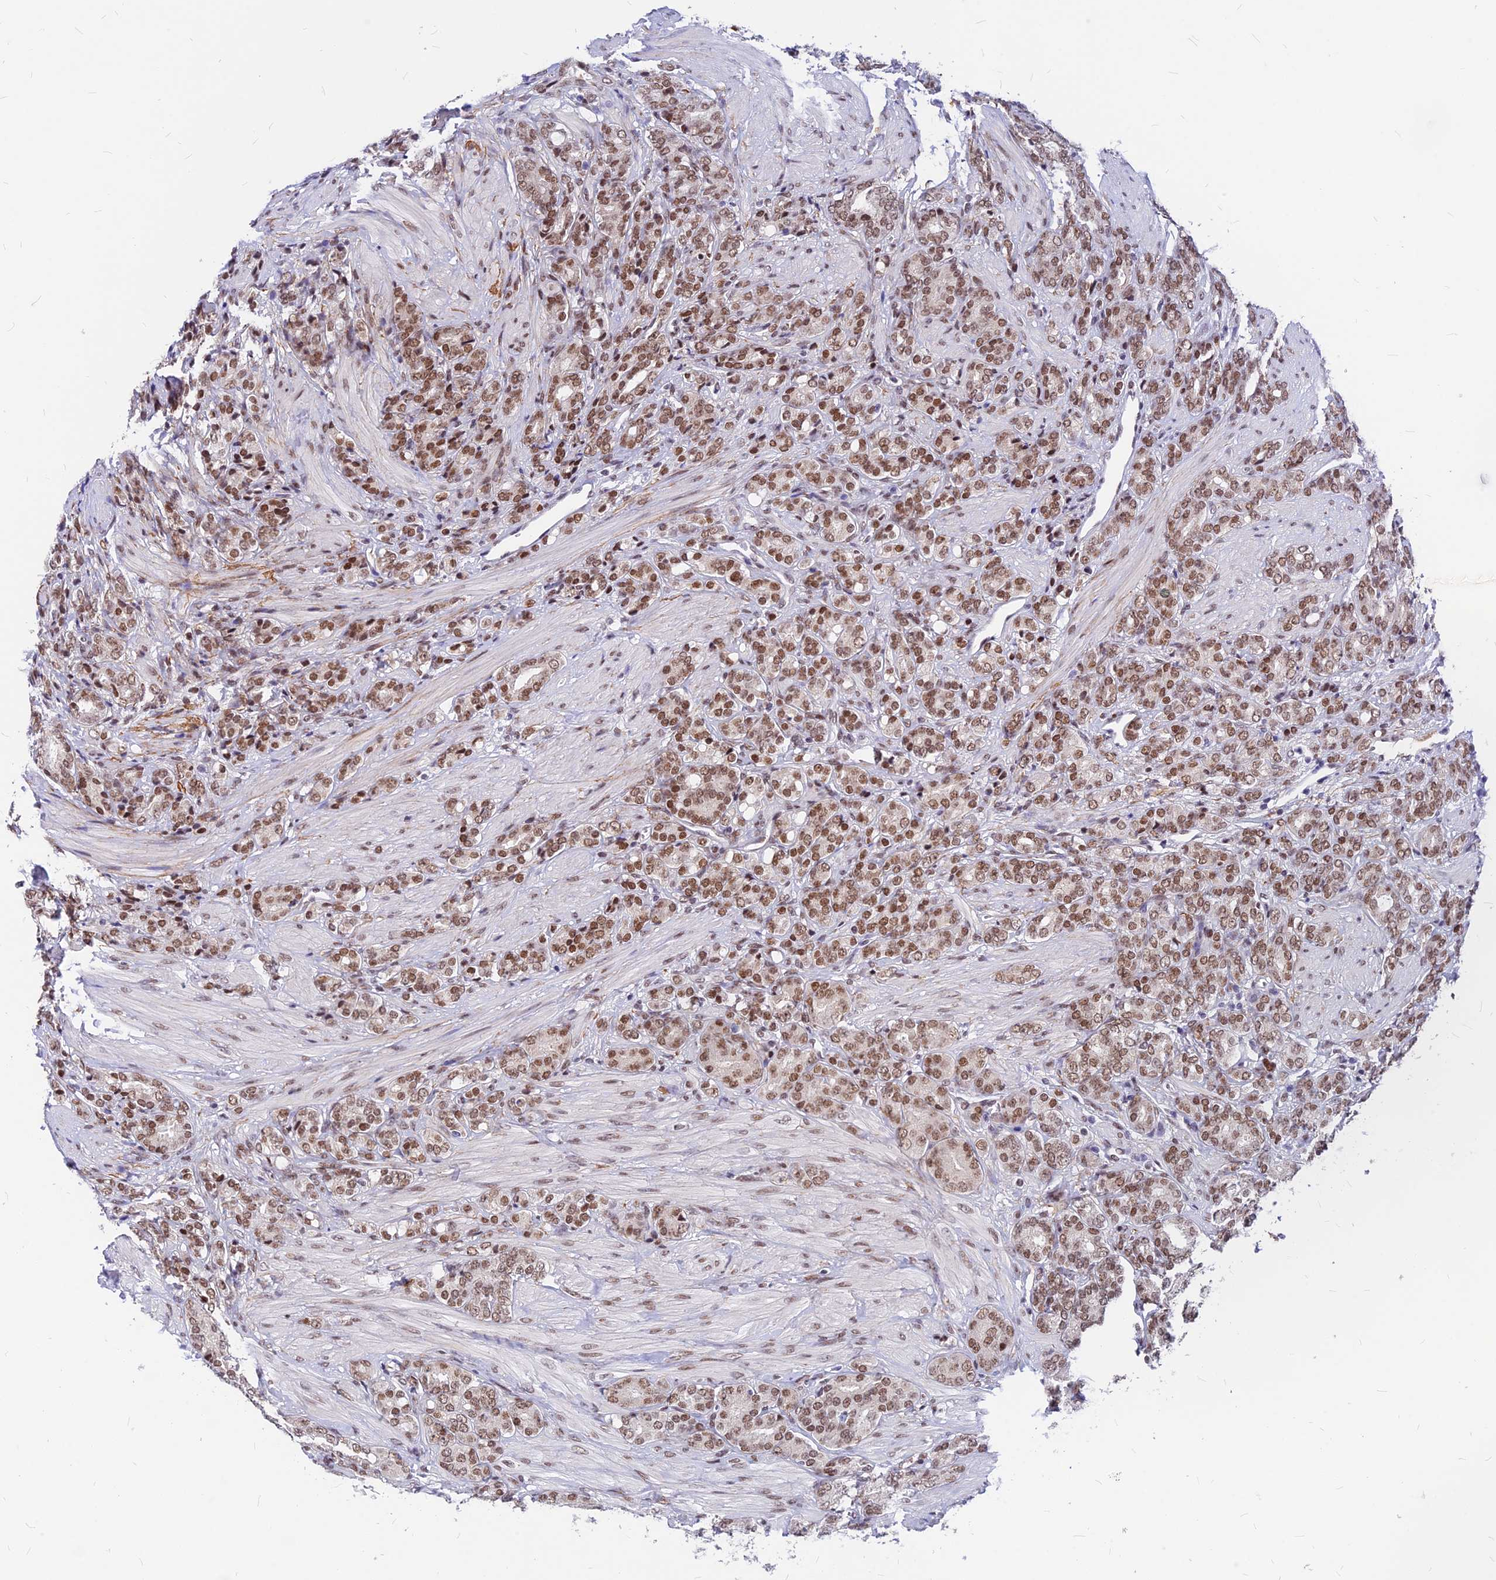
{"staining": {"intensity": "moderate", "quantity": ">75%", "location": "nuclear"}, "tissue": "prostate cancer", "cell_type": "Tumor cells", "image_type": "cancer", "snomed": [{"axis": "morphology", "description": "Adenocarcinoma, High grade"}, {"axis": "topography", "description": "Prostate"}], "caption": "Protein staining shows moderate nuclear staining in approximately >75% of tumor cells in prostate cancer. (Brightfield microscopy of DAB IHC at high magnification).", "gene": "KCTD13", "patient": {"sex": "male", "age": 62}}